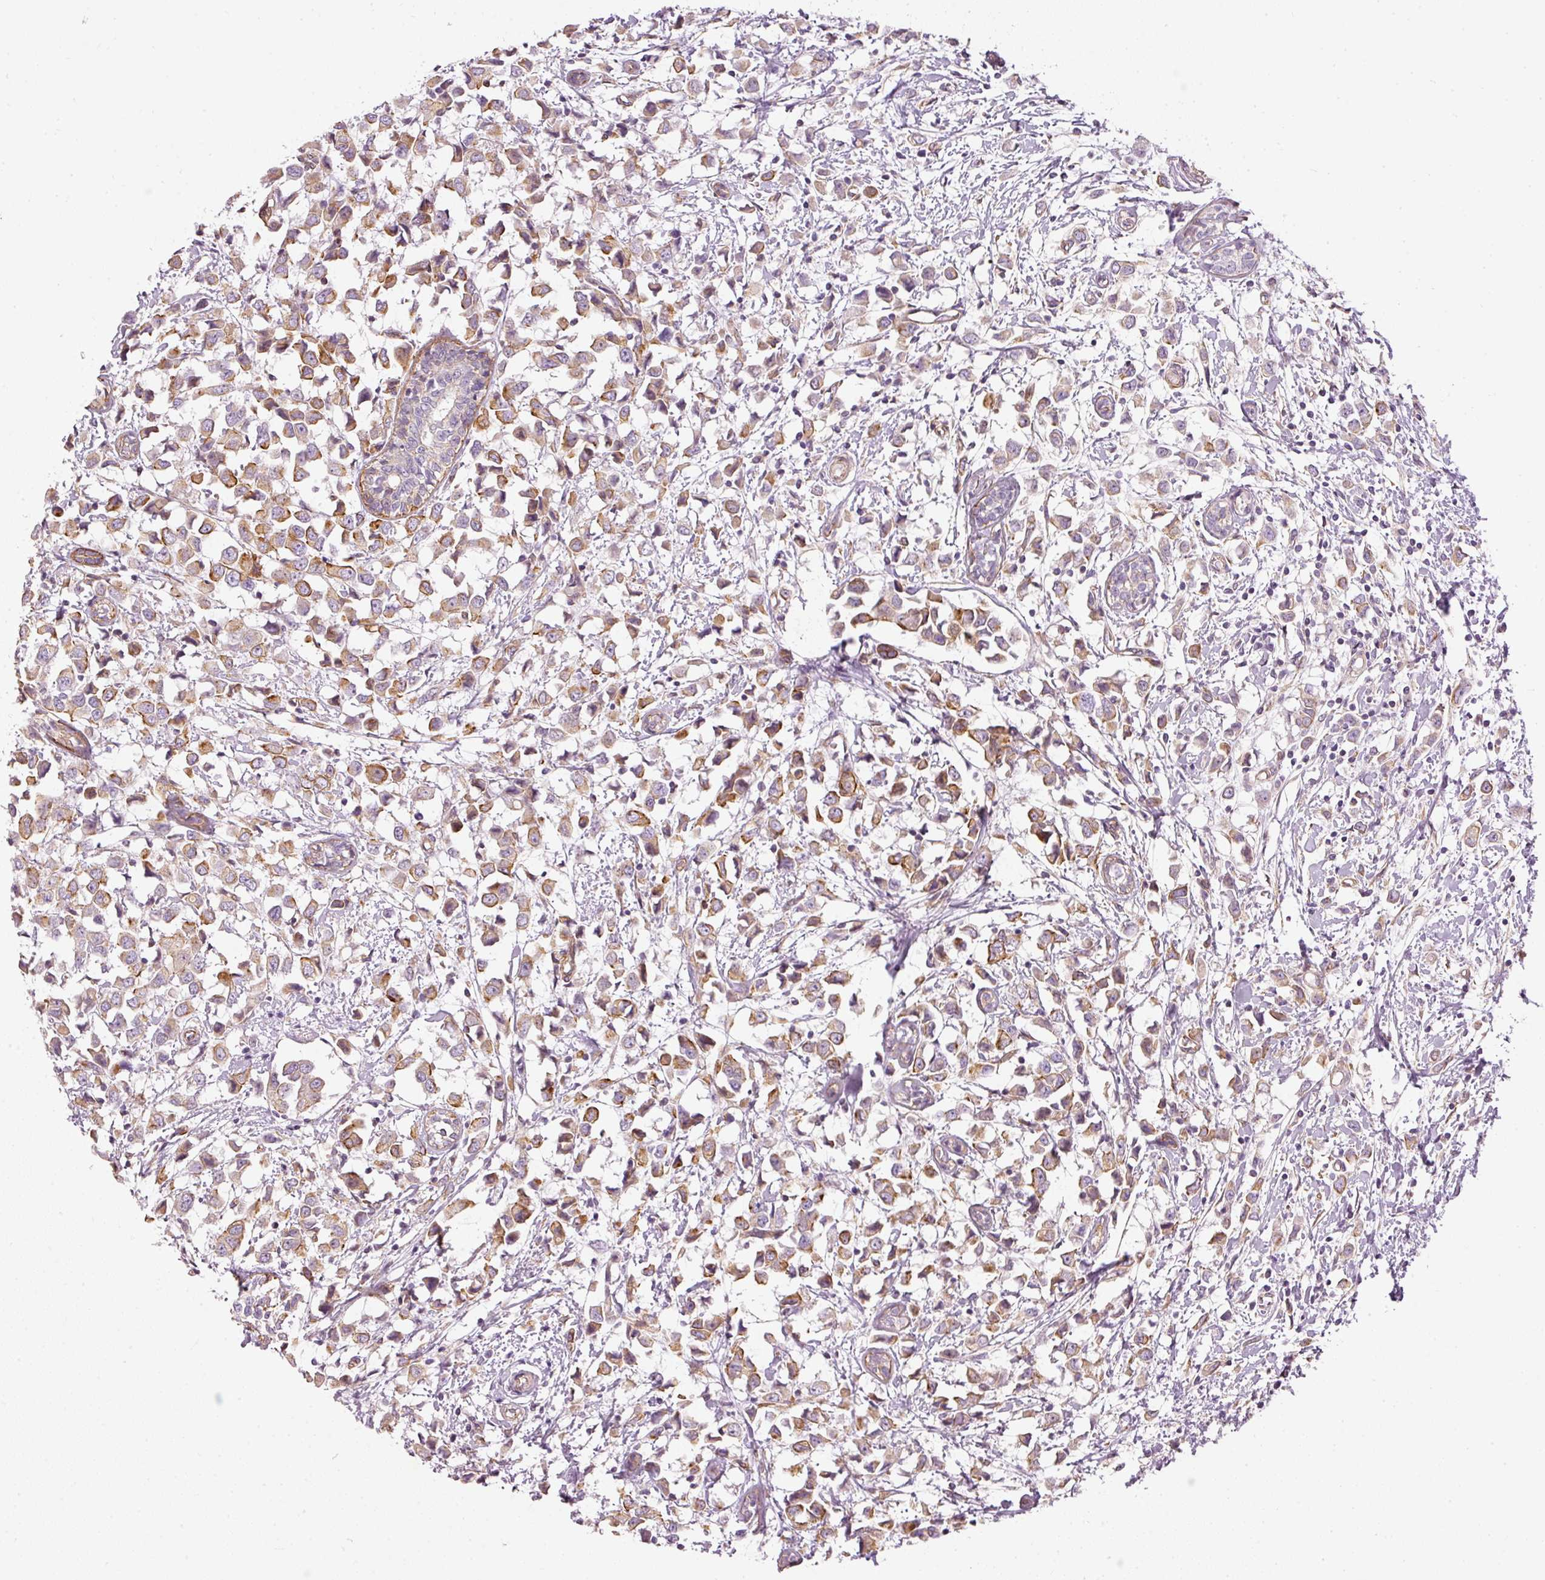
{"staining": {"intensity": "moderate", "quantity": ">75%", "location": "cytoplasmic/membranous"}, "tissue": "breast cancer", "cell_type": "Tumor cells", "image_type": "cancer", "snomed": [{"axis": "morphology", "description": "Duct carcinoma"}, {"axis": "topography", "description": "Breast"}], "caption": "A histopathology image showing moderate cytoplasmic/membranous expression in about >75% of tumor cells in breast invasive ductal carcinoma, as visualized by brown immunohistochemical staining.", "gene": "OSR2", "patient": {"sex": "female", "age": 61}}